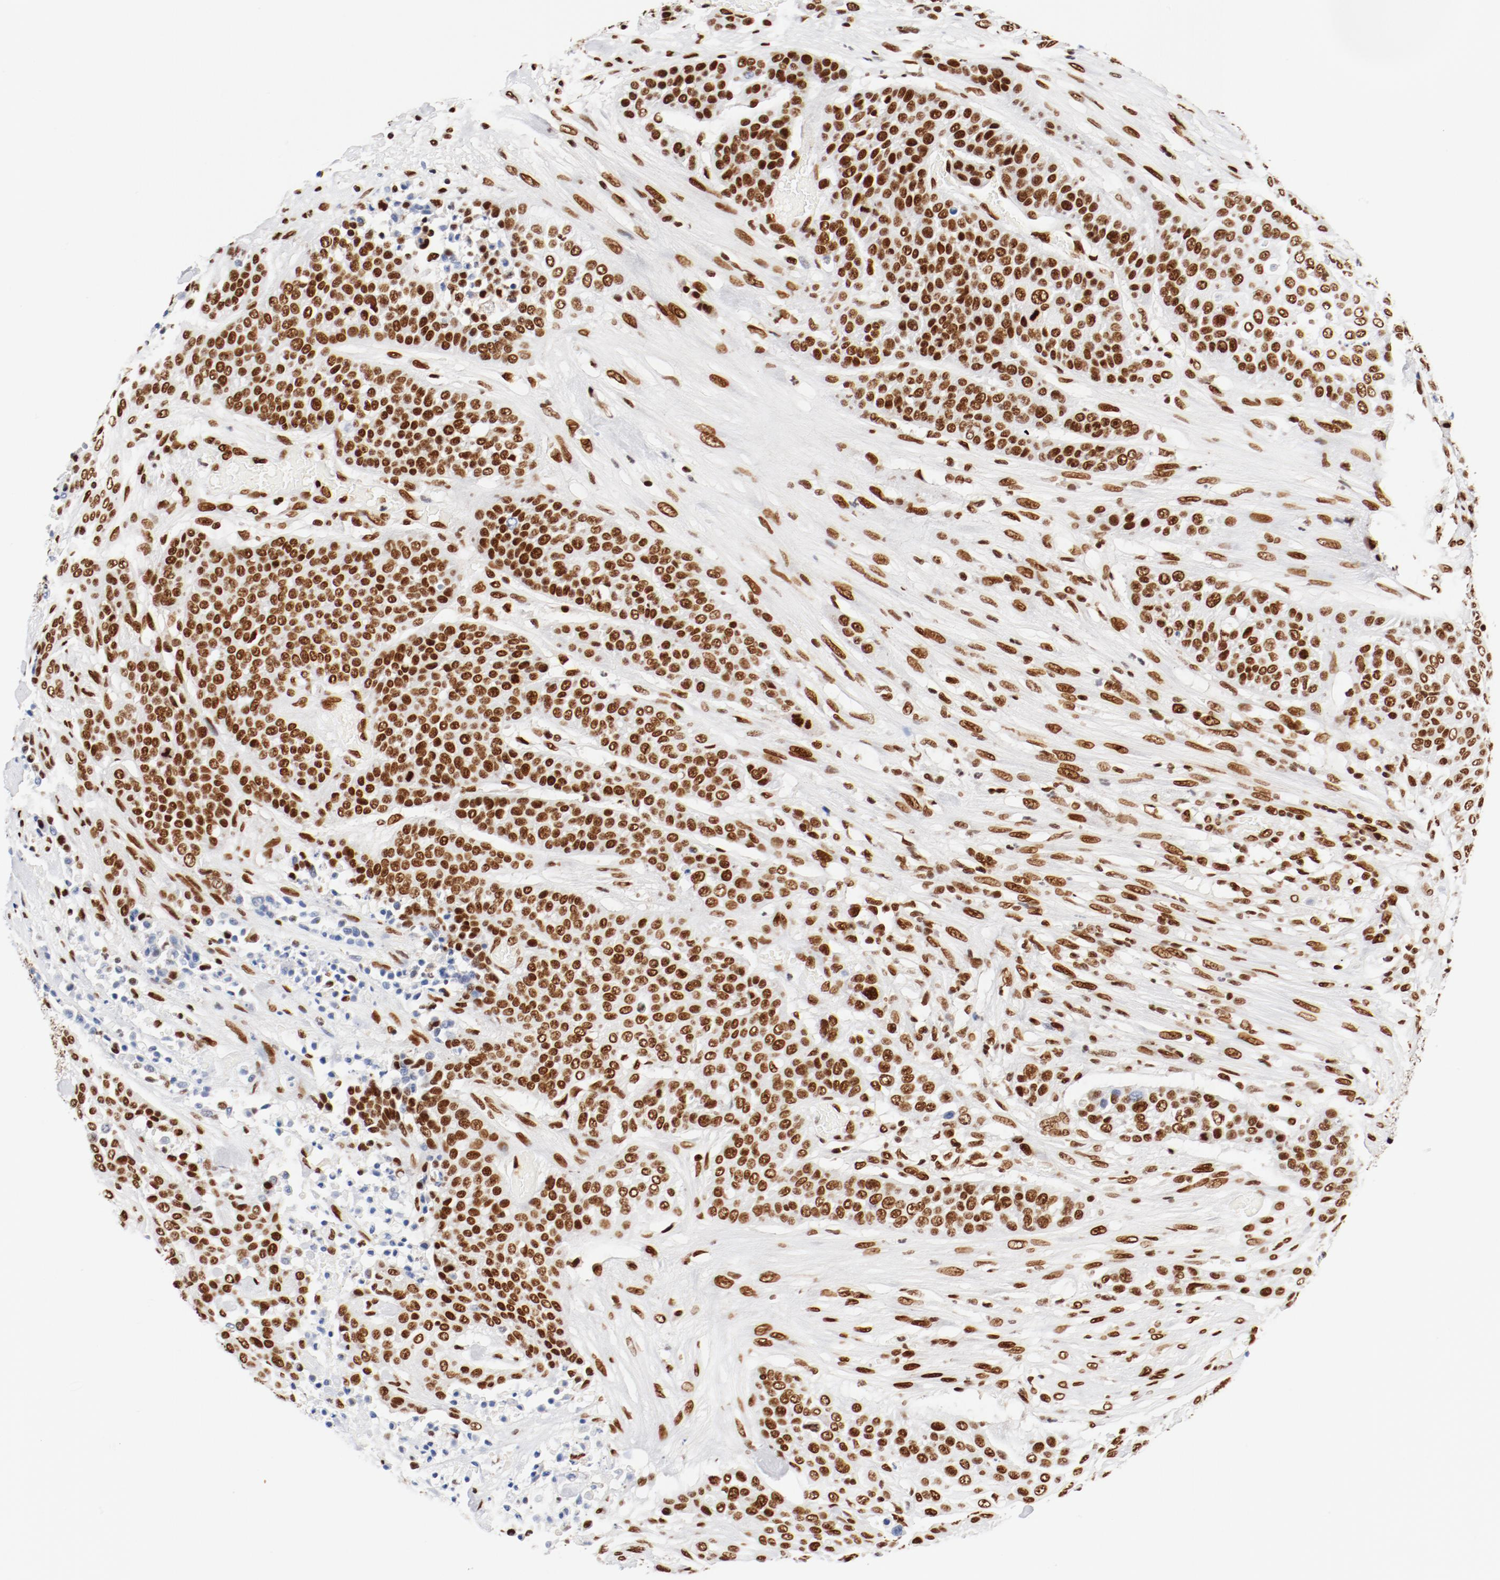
{"staining": {"intensity": "strong", "quantity": ">75%", "location": "nuclear"}, "tissue": "urothelial cancer", "cell_type": "Tumor cells", "image_type": "cancer", "snomed": [{"axis": "morphology", "description": "Urothelial carcinoma, High grade"}, {"axis": "topography", "description": "Urinary bladder"}], "caption": "The micrograph displays staining of urothelial carcinoma (high-grade), revealing strong nuclear protein positivity (brown color) within tumor cells.", "gene": "CTBP1", "patient": {"sex": "male", "age": 74}}